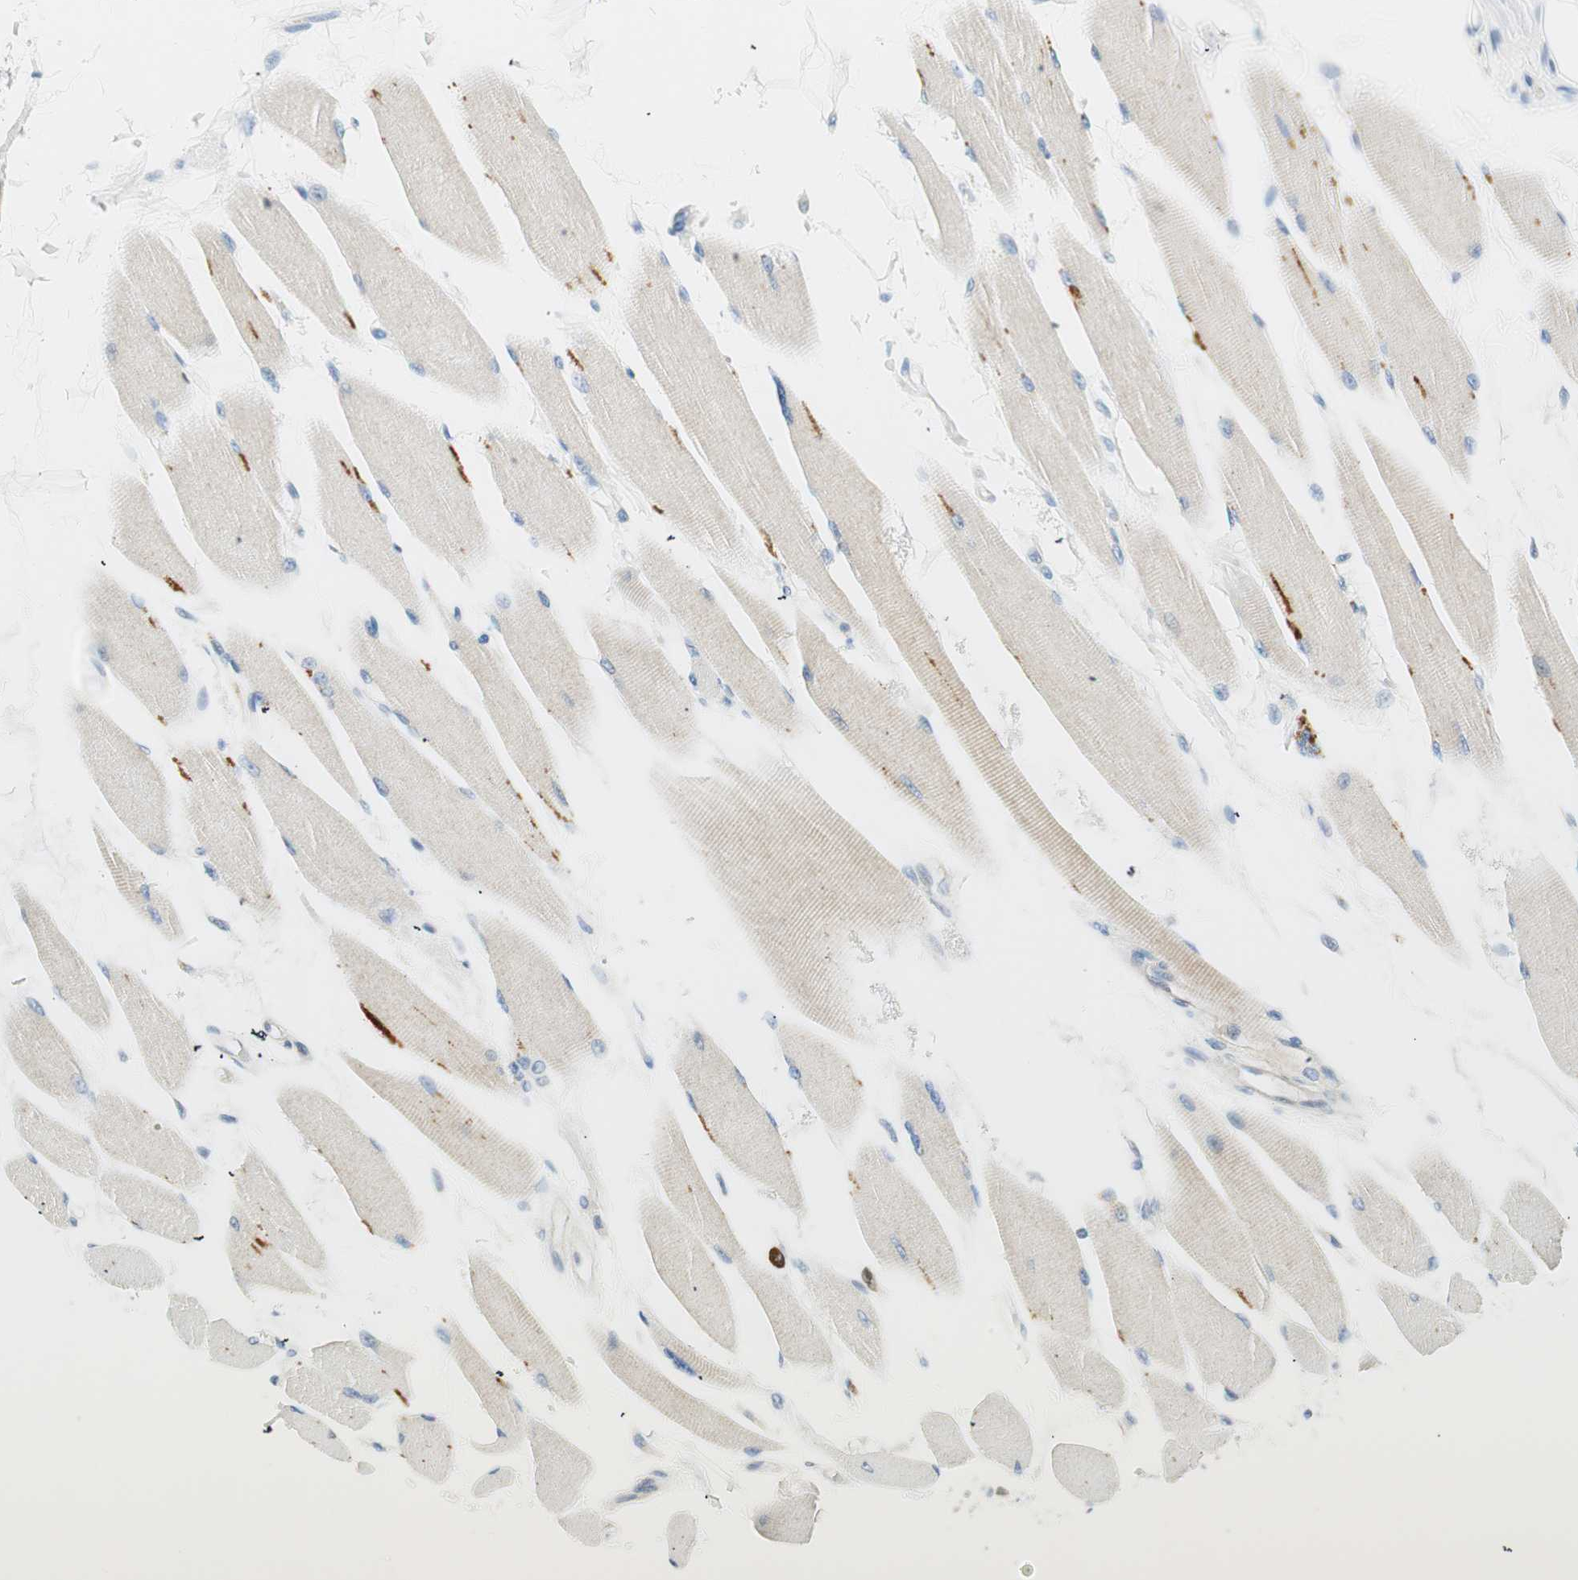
{"staining": {"intensity": "weak", "quantity": ">75%", "location": "cytoplasmic/membranous"}, "tissue": "skeletal muscle", "cell_type": "Myocytes", "image_type": "normal", "snomed": [{"axis": "morphology", "description": "Normal tissue, NOS"}, {"axis": "topography", "description": "Skeletal muscle"}, {"axis": "topography", "description": "Peripheral nerve tissue"}], "caption": "Immunohistochemistry histopathology image of unremarkable skeletal muscle stained for a protein (brown), which demonstrates low levels of weak cytoplasmic/membranous positivity in about >75% of myocytes.", "gene": "PTTG1", "patient": {"sex": "female", "age": 84}}